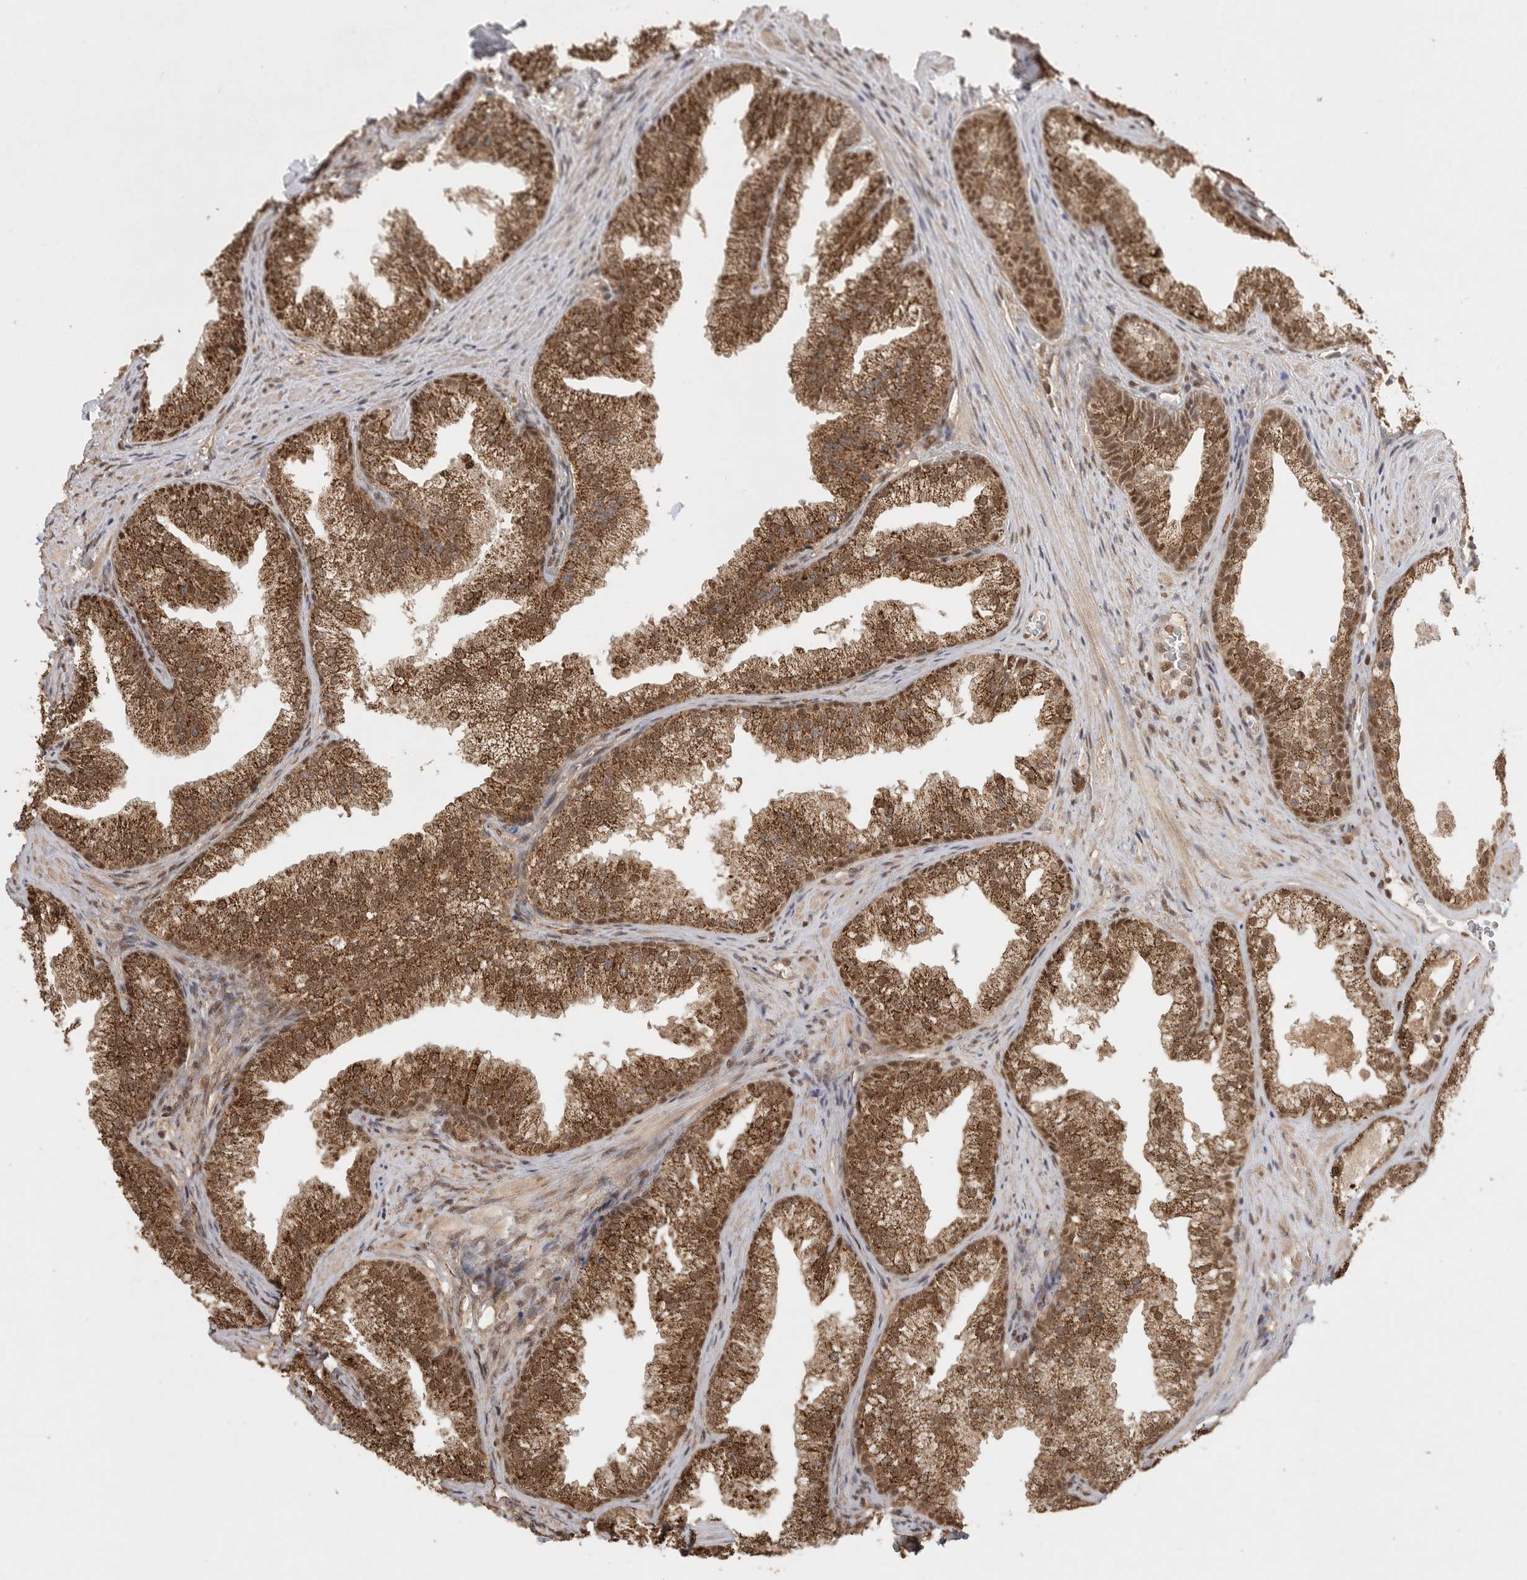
{"staining": {"intensity": "moderate", "quantity": ">75%", "location": "cytoplasmic/membranous,nuclear"}, "tissue": "prostate", "cell_type": "Glandular cells", "image_type": "normal", "snomed": [{"axis": "morphology", "description": "Normal tissue, NOS"}, {"axis": "topography", "description": "Prostate"}], "caption": "Glandular cells display moderate cytoplasmic/membranous,nuclear staining in about >75% of cells in unremarkable prostate.", "gene": "DFFA", "patient": {"sex": "male", "age": 76}}